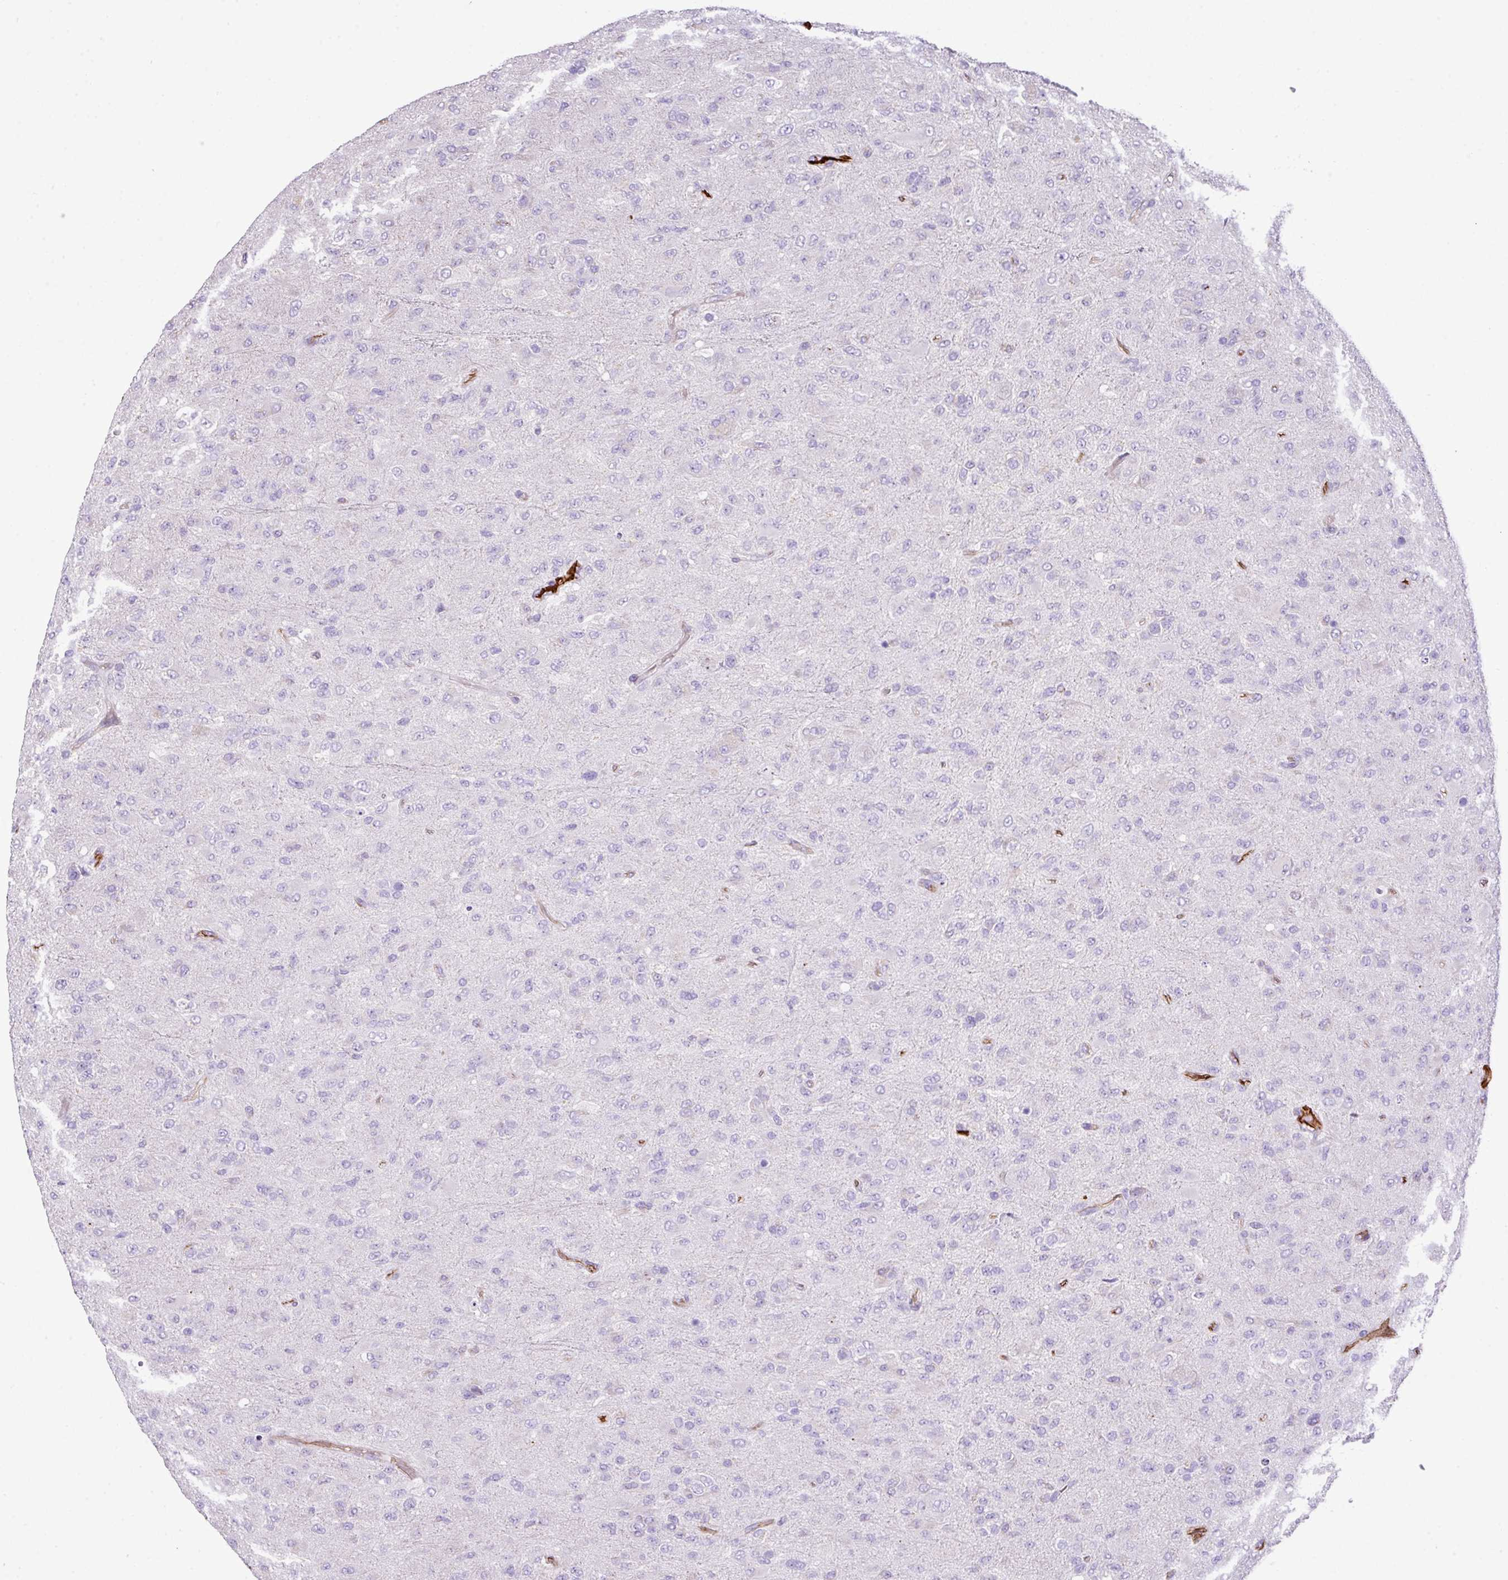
{"staining": {"intensity": "negative", "quantity": "none", "location": "none"}, "tissue": "glioma", "cell_type": "Tumor cells", "image_type": "cancer", "snomed": [{"axis": "morphology", "description": "Glioma, malignant, Low grade"}, {"axis": "topography", "description": "Brain"}], "caption": "Immunohistochemistry (IHC) image of neoplastic tissue: glioma stained with DAB (3,3'-diaminobenzidine) reveals no significant protein staining in tumor cells. (DAB (3,3'-diaminobenzidine) IHC visualized using brightfield microscopy, high magnification).", "gene": "CTXN2", "patient": {"sex": "male", "age": 65}}